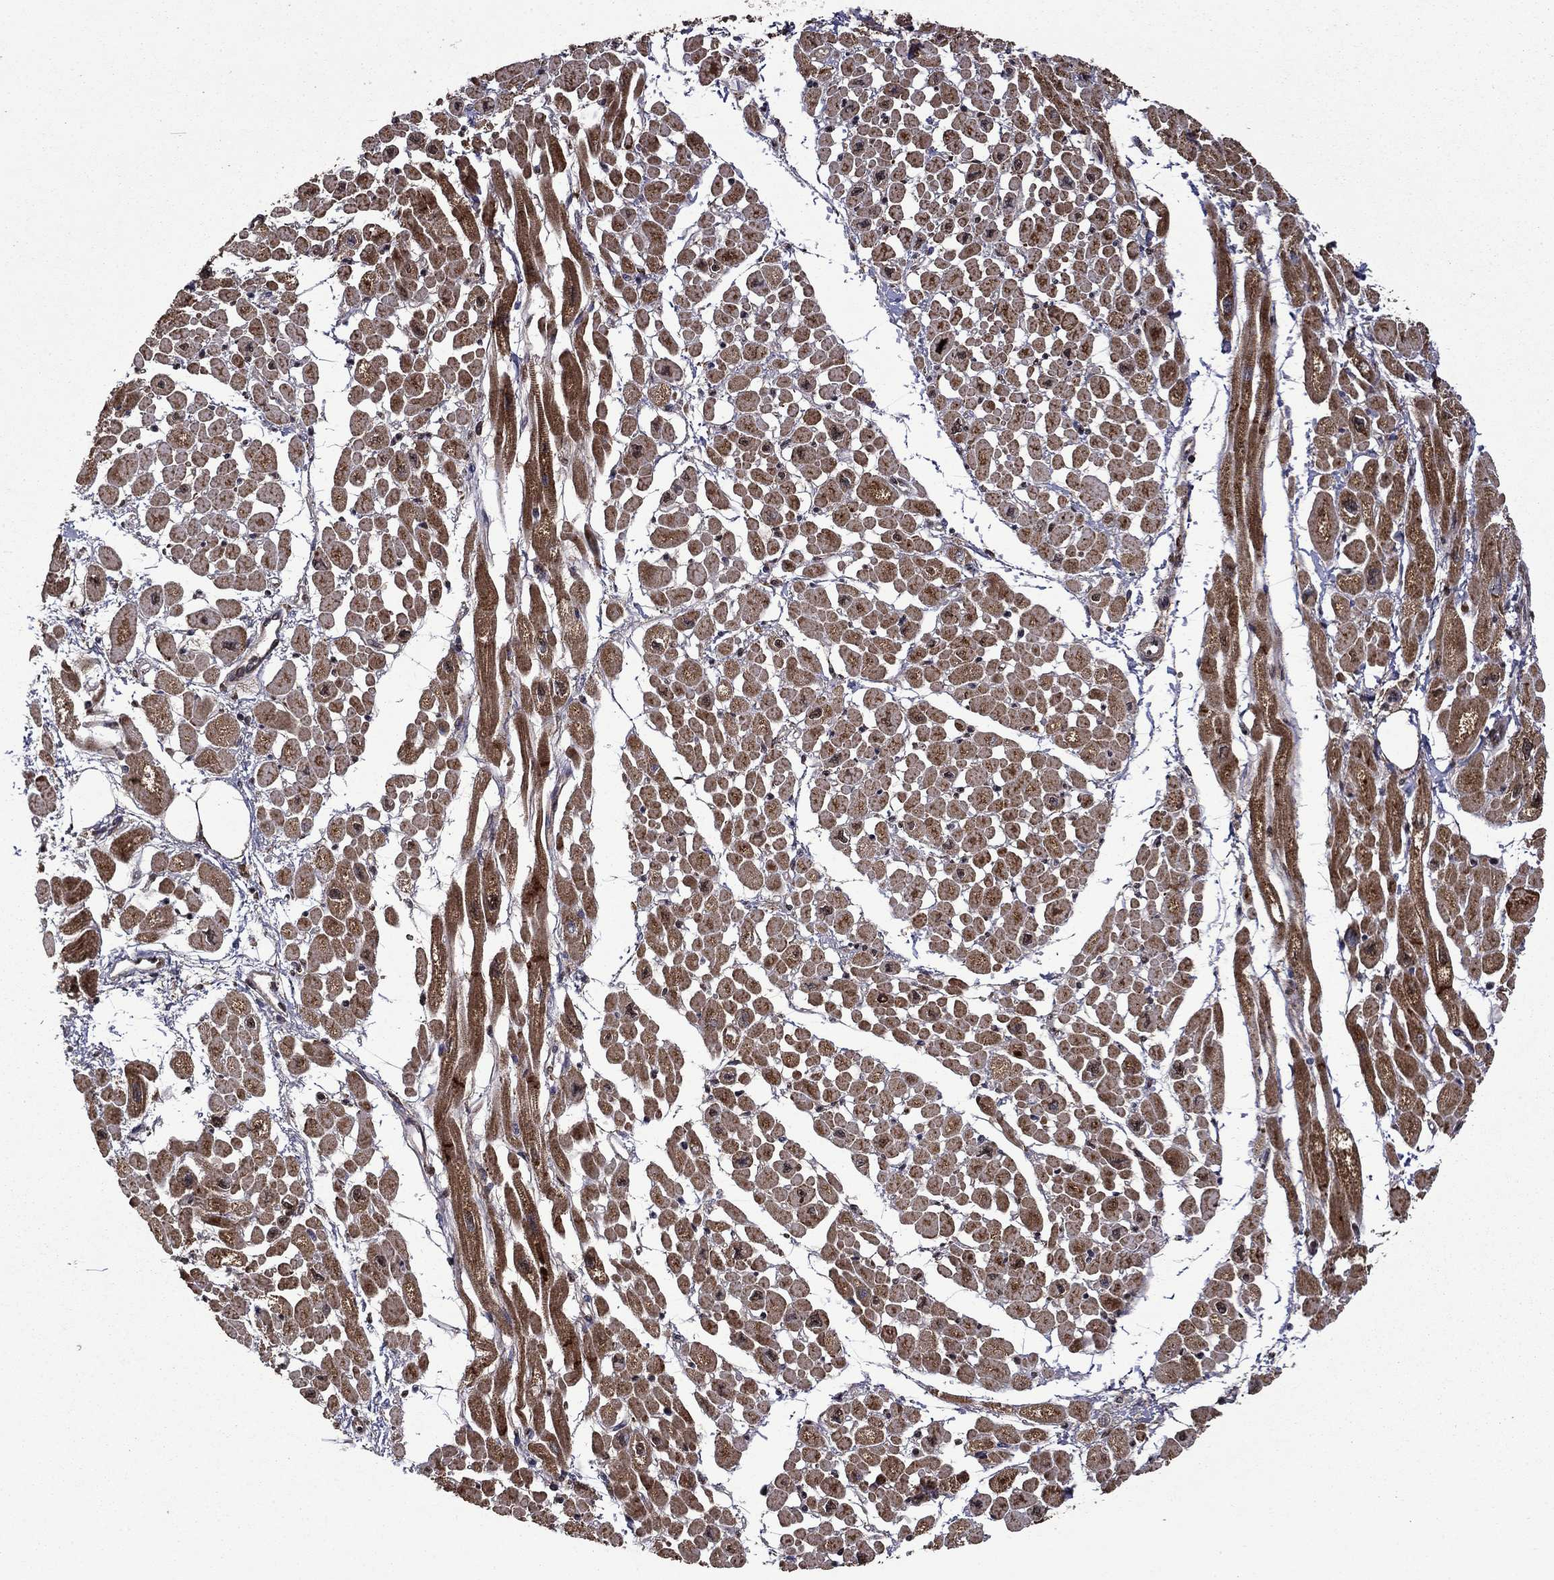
{"staining": {"intensity": "strong", "quantity": ">75%", "location": "cytoplasmic/membranous"}, "tissue": "heart muscle", "cell_type": "Cardiomyocytes", "image_type": "normal", "snomed": [{"axis": "morphology", "description": "Normal tissue, NOS"}, {"axis": "topography", "description": "Heart"}], "caption": "This micrograph reveals unremarkable heart muscle stained with IHC to label a protein in brown. The cytoplasmic/membranous of cardiomyocytes show strong positivity for the protein. Nuclei are counter-stained blue.", "gene": "ITM2B", "patient": {"sex": "male", "age": 66}}